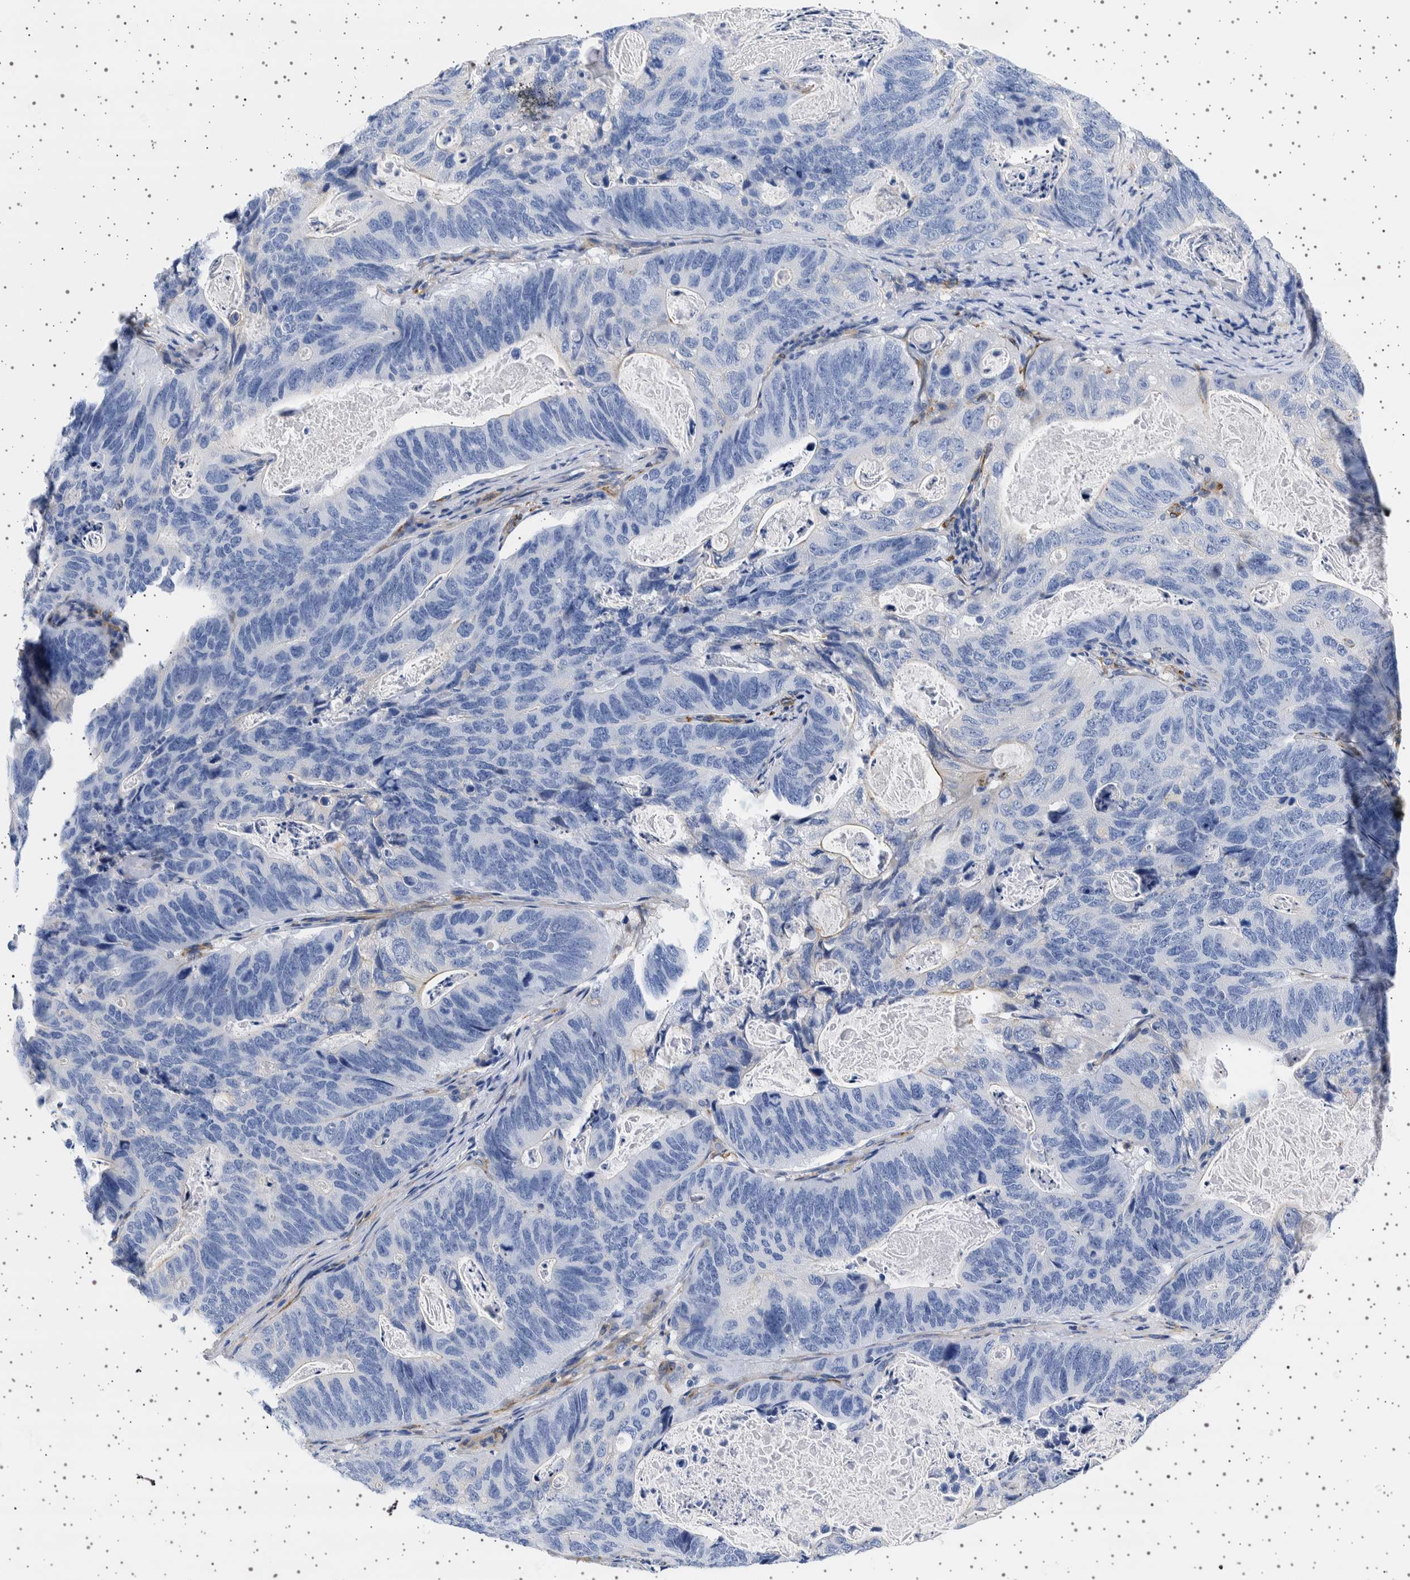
{"staining": {"intensity": "negative", "quantity": "none", "location": "none"}, "tissue": "stomach cancer", "cell_type": "Tumor cells", "image_type": "cancer", "snomed": [{"axis": "morphology", "description": "Normal tissue, NOS"}, {"axis": "morphology", "description": "Adenocarcinoma, NOS"}, {"axis": "topography", "description": "Stomach"}], "caption": "This is a image of immunohistochemistry staining of stomach adenocarcinoma, which shows no staining in tumor cells.", "gene": "SEPTIN4", "patient": {"sex": "female", "age": 89}}